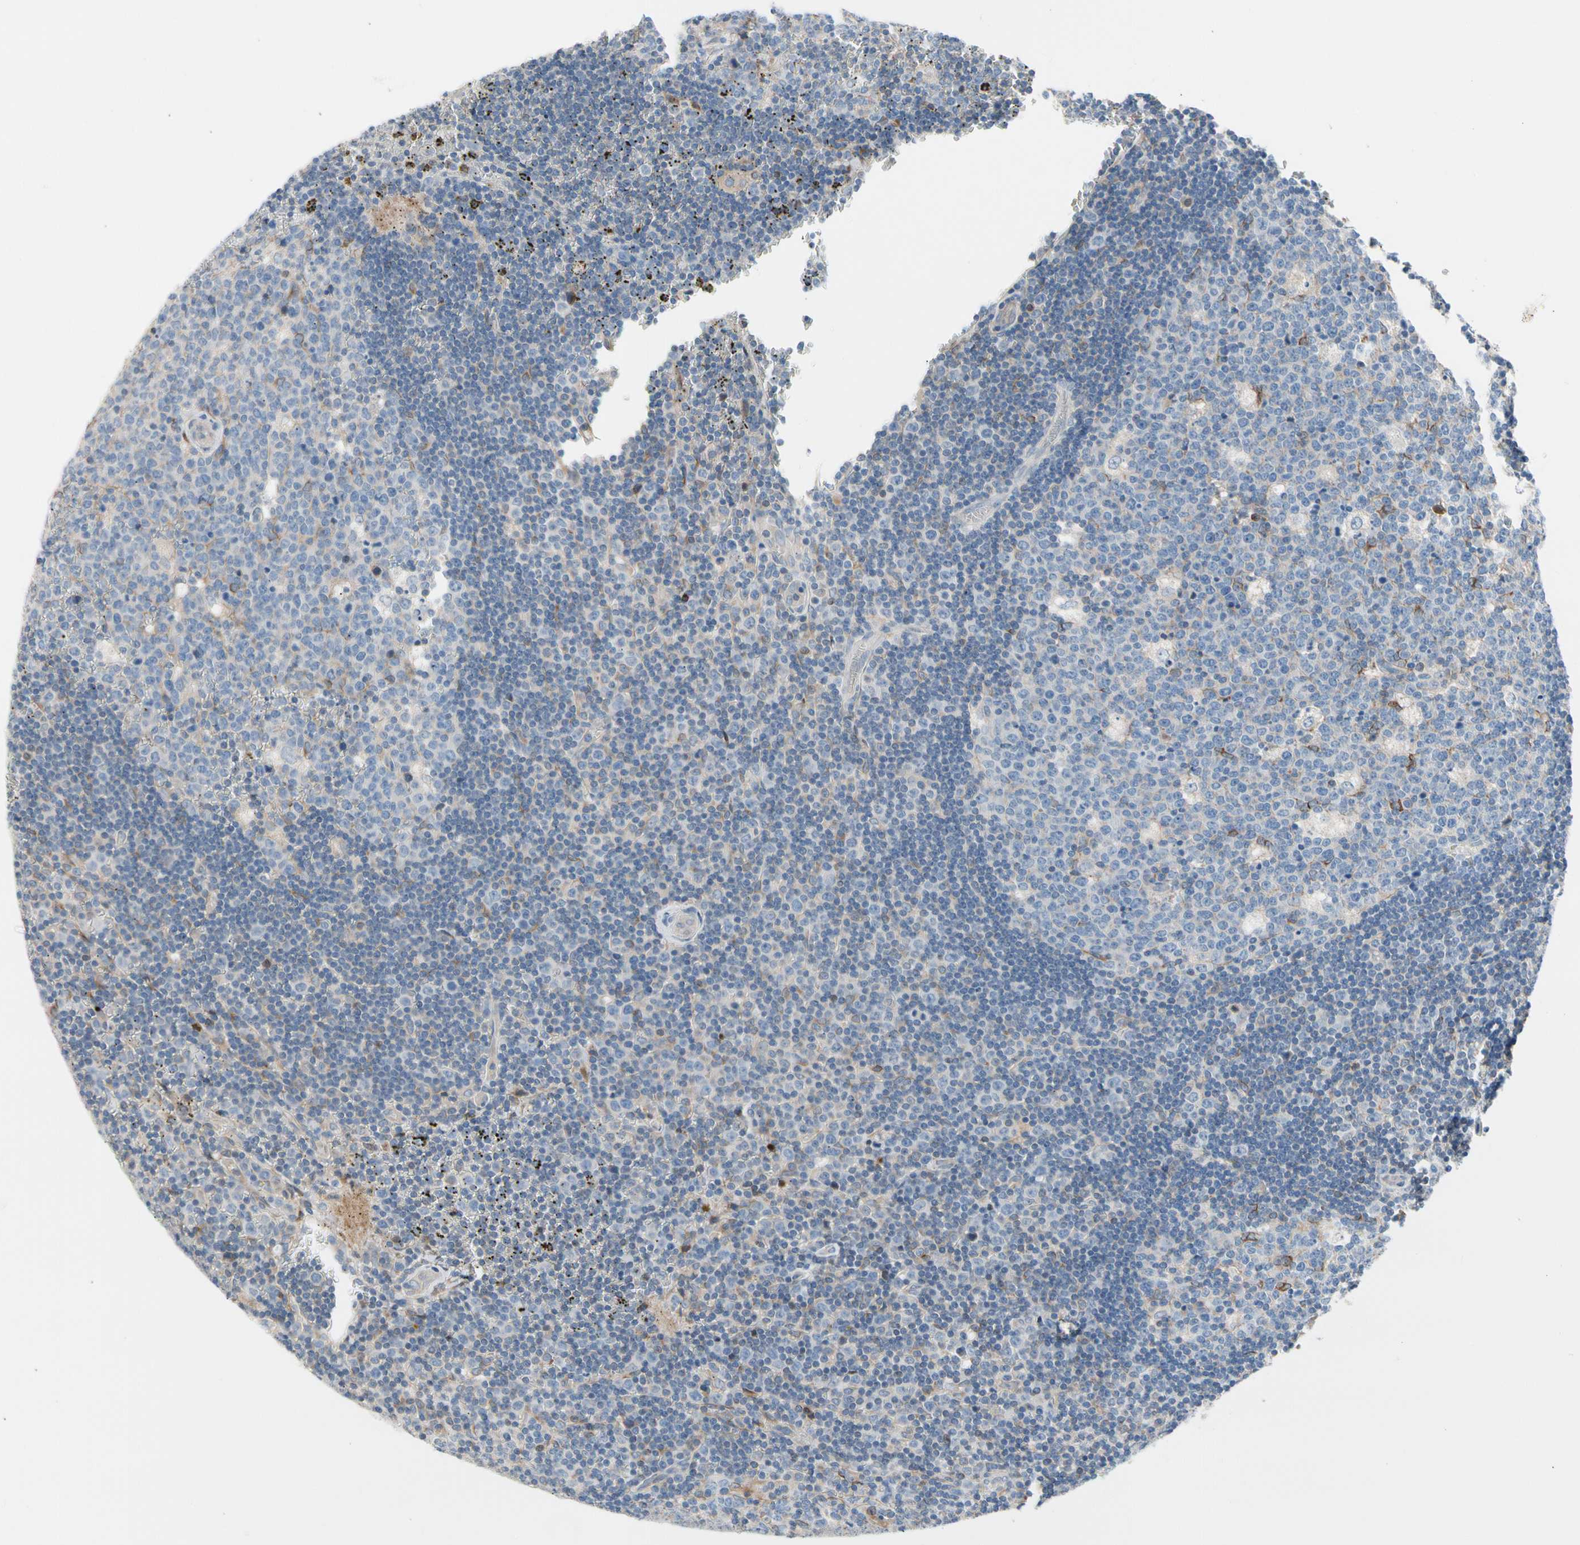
{"staining": {"intensity": "negative", "quantity": "none", "location": "none"}, "tissue": "lymph node", "cell_type": "Germinal center cells", "image_type": "normal", "snomed": [{"axis": "morphology", "description": "Normal tissue, NOS"}, {"axis": "topography", "description": "Lymph node"}, {"axis": "topography", "description": "Salivary gland"}], "caption": "Photomicrograph shows no protein expression in germinal center cells of normal lymph node.", "gene": "MAP3K3", "patient": {"sex": "male", "age": 8}}